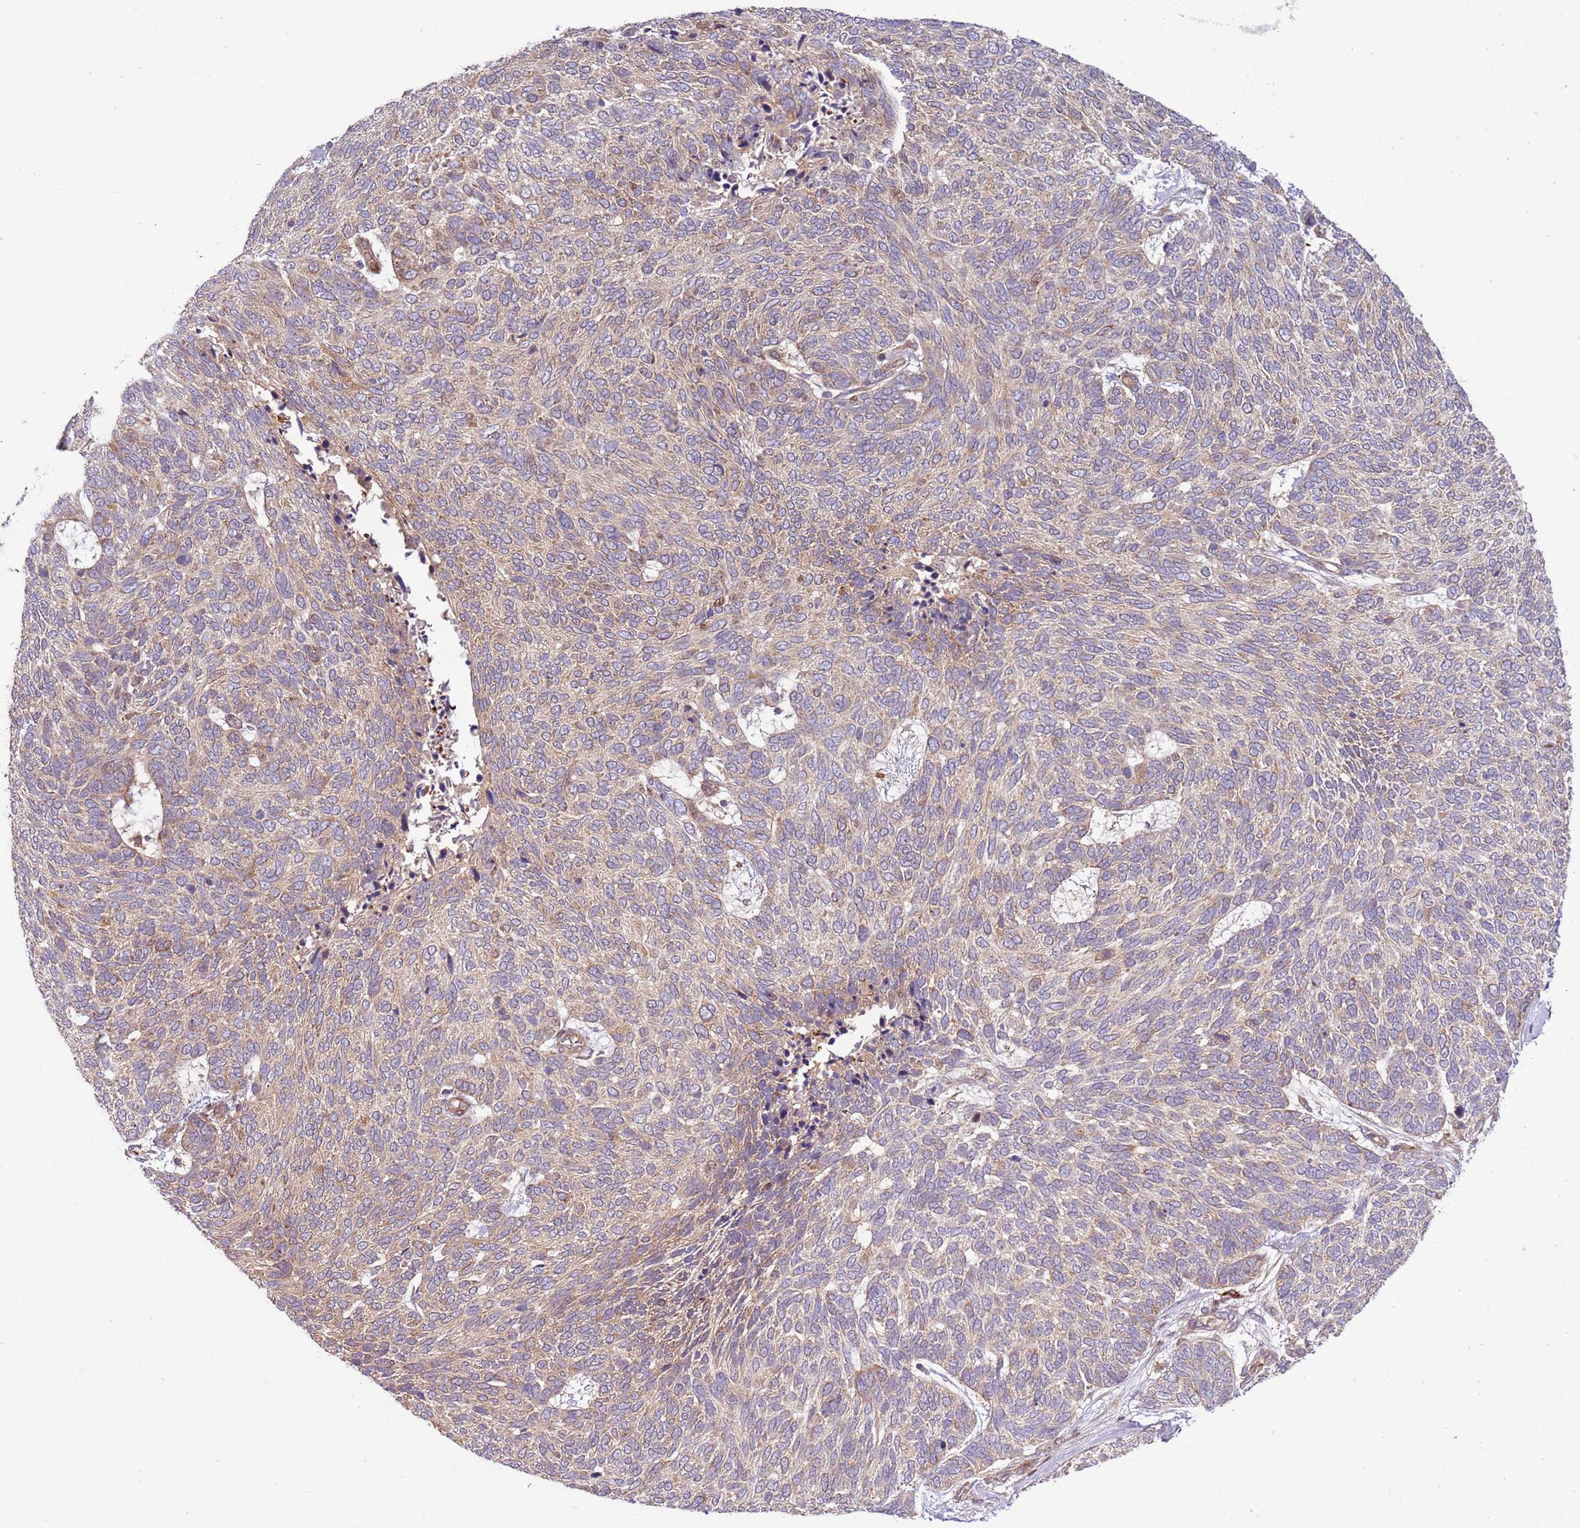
{"staining": {"intensity": "weak", "quantity": "<25%", "location": "cytoplasmic/membranous"}, "tissue": "skin cancer", "cell_type": "Tumor cells", "image_type": "cancer", "snomed": [{"axis": "morphology", "description": "Basal cell carcinoma"}, {"axis": "topography", "description": "Skin"}], "caption": "Photomicrograph shows no protein positivity in tumor cells of skin cancer (basal cell carcinoma) tissue.", "gene": "ZNF624", "patient": {"sex": "female", "age": 65}}